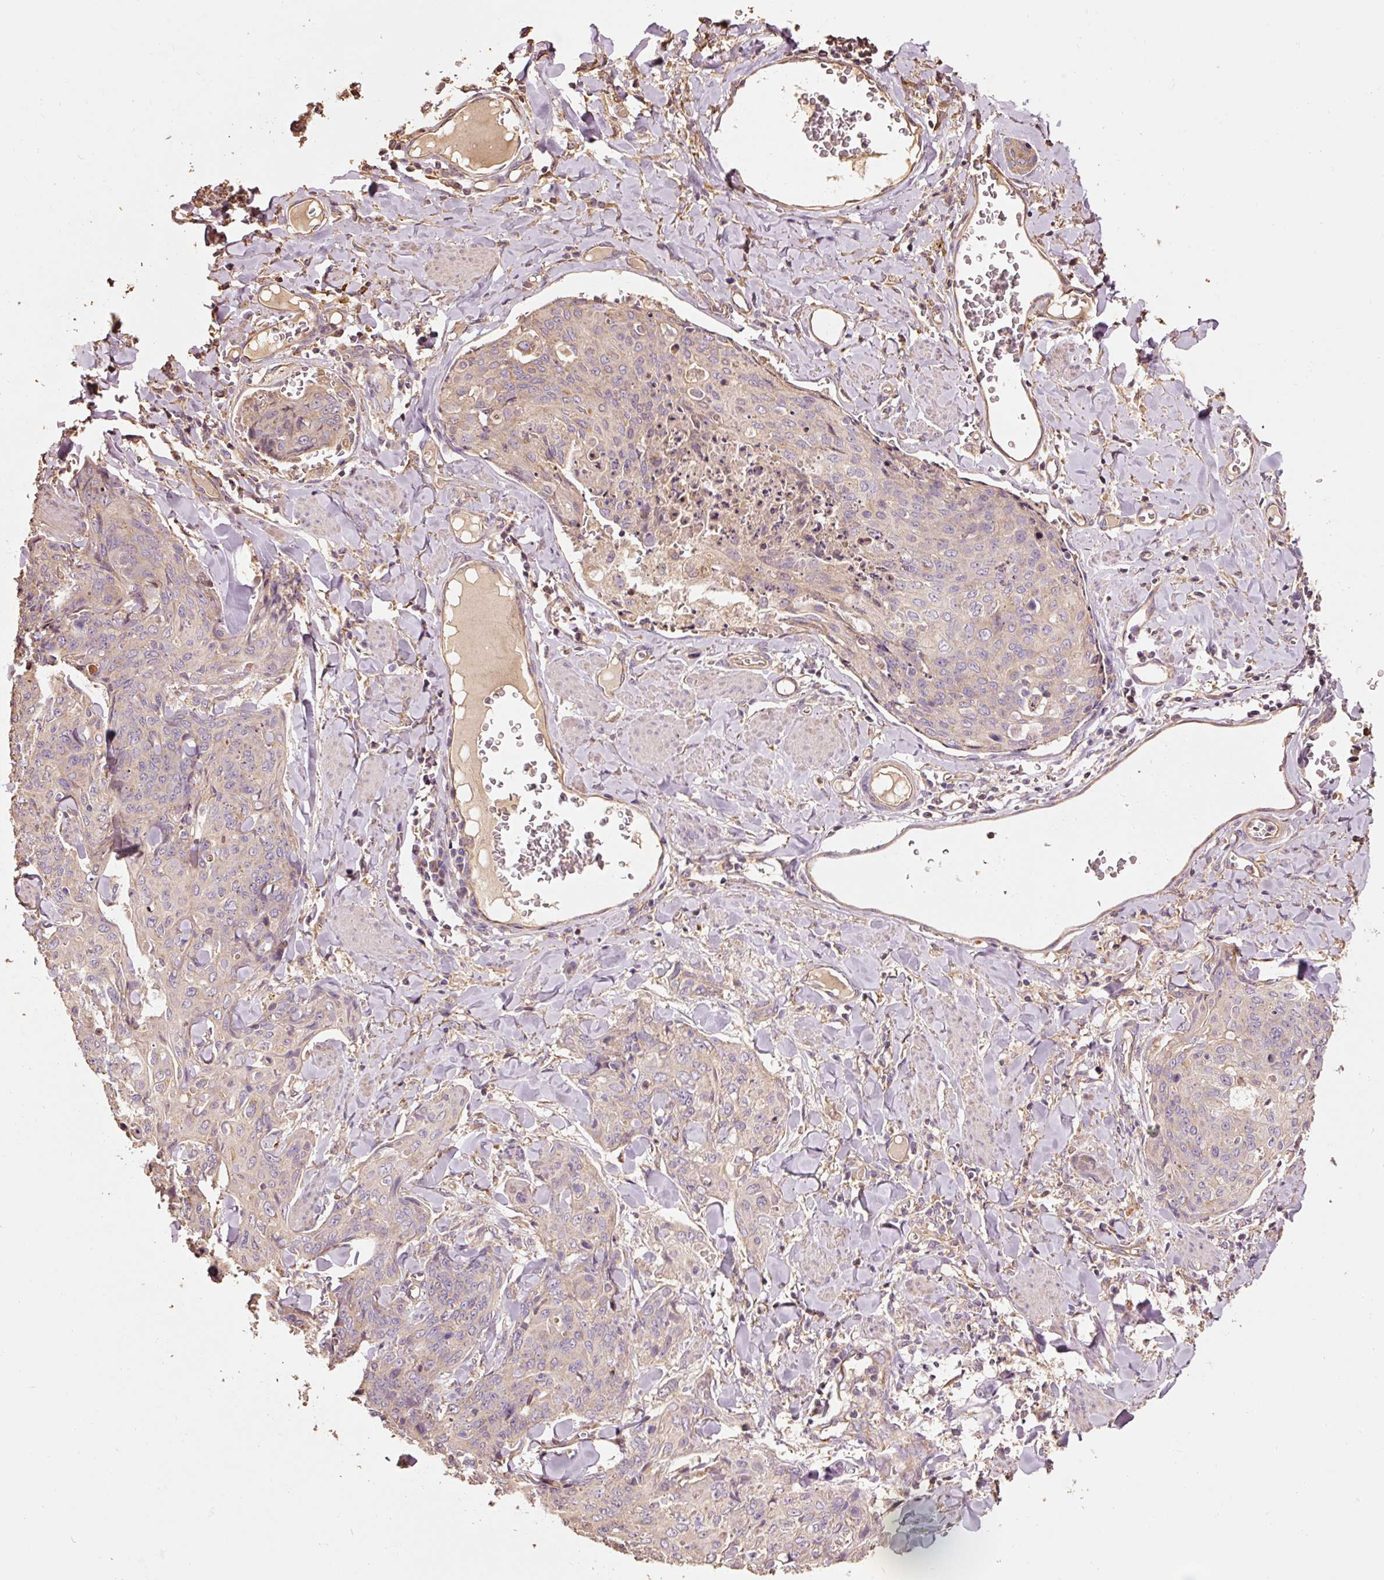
{"staining": {"intensity": "weak", "quantity": "<25%", "location": "cytoplasmic/membranous"}, "tissue": "skin cancer", "cell_type": "Tumor cells", "image_type": "cancer", "snomed": [{"axis": "morphology", "description": "Squamous cell carcinoma, NOS"}, {"axis": "topography", "description": "Skin"}, {"axis": "topography", "description": "Vulva"}], "caption": "Immunohistochemistry (IHC) image of neoplastic tissue: squamous cell carcinoma (skin) stained with DAB (3,3'-diaminobenzidine) demonstrates no significant protein positivity in tumor cells.", "gene": "EFHC1", "patient": {"sex": "female", "age": 85}}